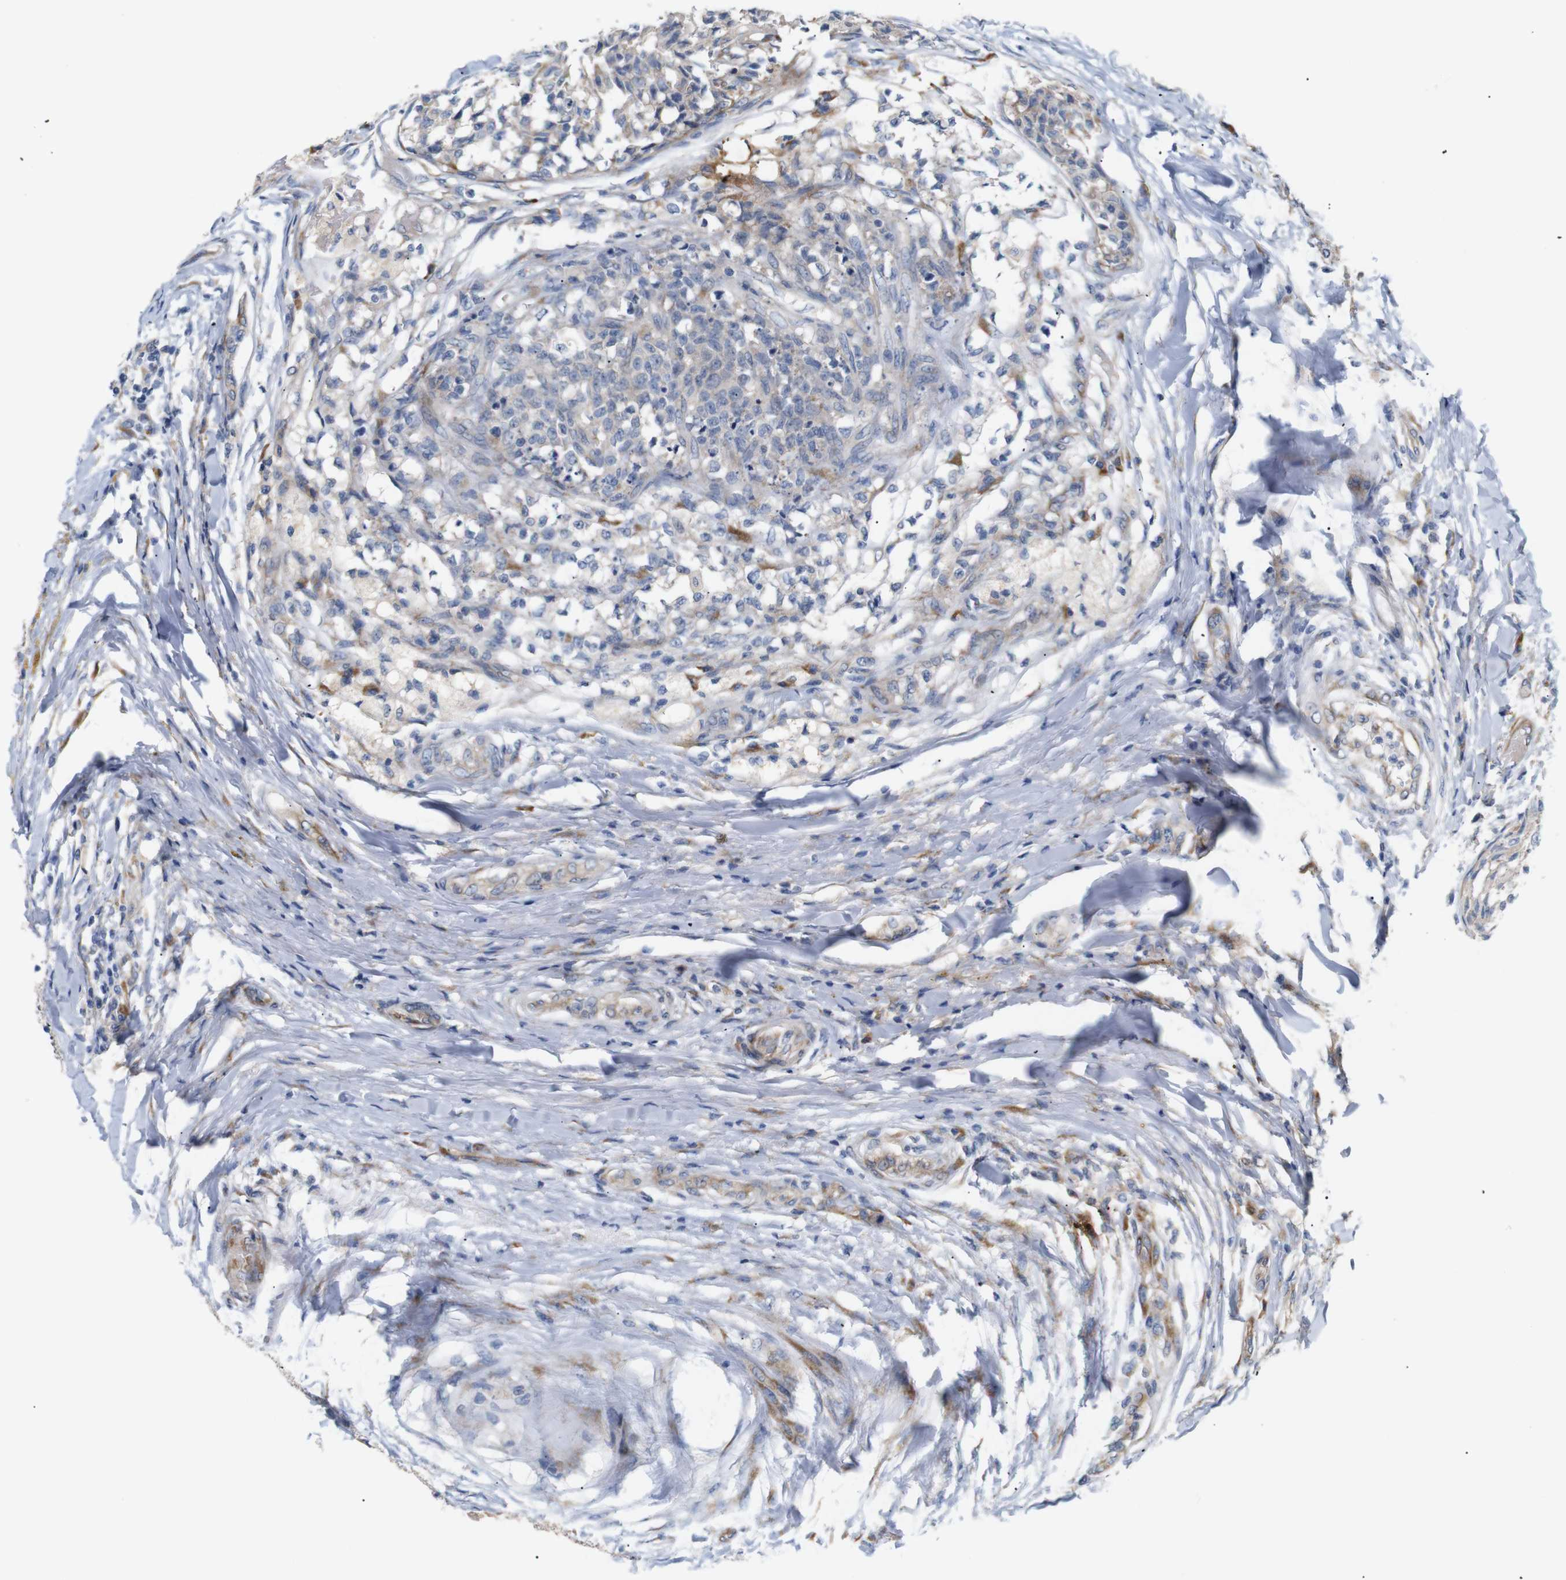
{"staining": {"intensity": "negative", "quantity": "none", "location": "none"}, "tissue": "testis cancer", "cell_type": "Tumor cells", "image_type": "cancer", "snomed": [{"axis": "morphology", "description": "Seminoma, NOS"}, {"axis": "topography", "description": "Testis"}], "caption": "An immunohistochemistry (IHC) micrograph of testis cancer (seminoma) is shown. There is no staining in tumor cells of testis cancer (seminoma).", "gene": "TRIM5", "patient": {"sex": "male", "age": 59}}